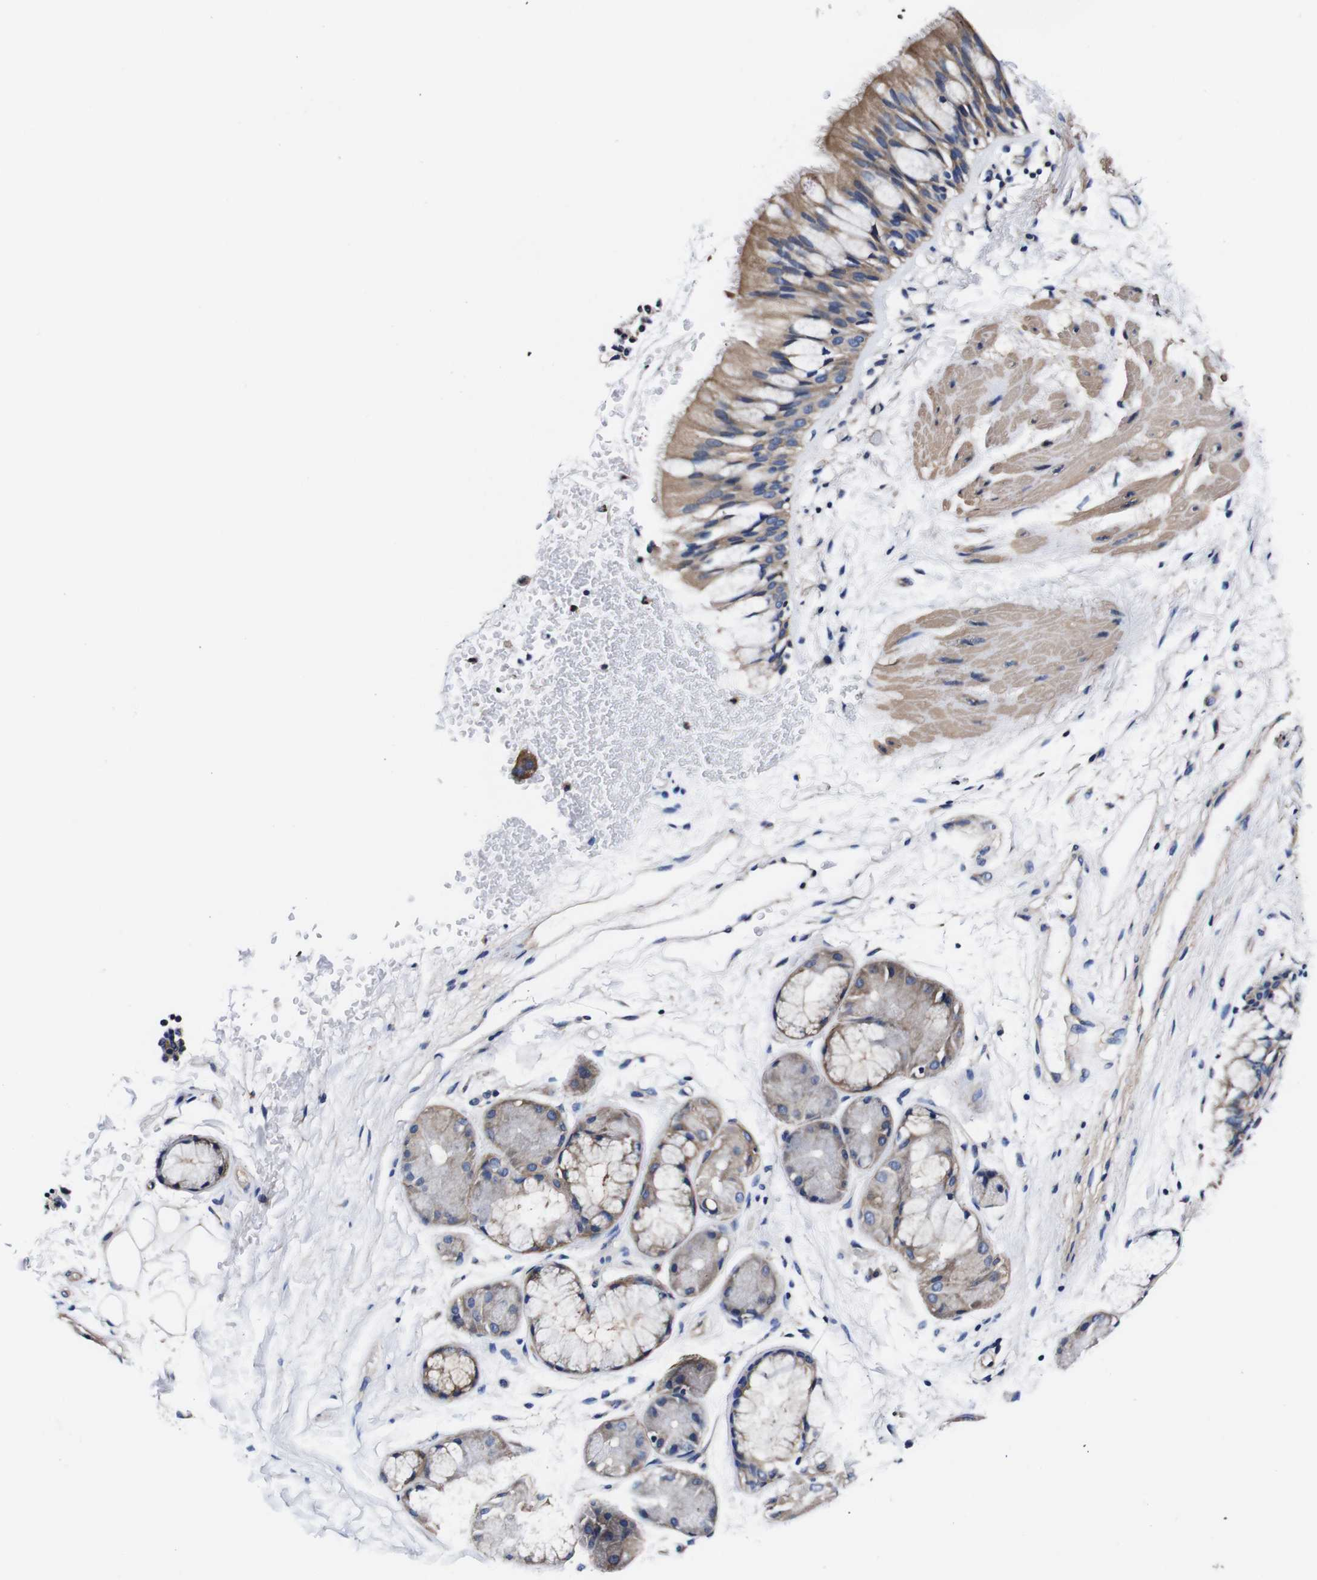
{"staining": {"intensity": "moderate", "quantity": ">75%", "location": "cytoplasmic/membranous"}, "tissue": "bronchus", "cell_type": "Respiratory epithelial cells", "image_type": "normal", "snomed": [{"axis": "morphology", "description": "Normal tissue, NOS"}, {"axis": "topography", "description": "Bronchus"}], "caption": "DAB immunohistochemical staining of benign human bronchus displays moderate cytoplasmic/membranous protein positivity in approximately >75% of respiratory epithelial cells. The staining was performed using DAB (3,3'-diaminobenzidine) to visualize the protein expression in brown, while the nuclei were stained in blue with hematoxylin (Magnification: 20x).", "gene": "PDCD6IP", "patient": {"sex": "male", "age": 66}}